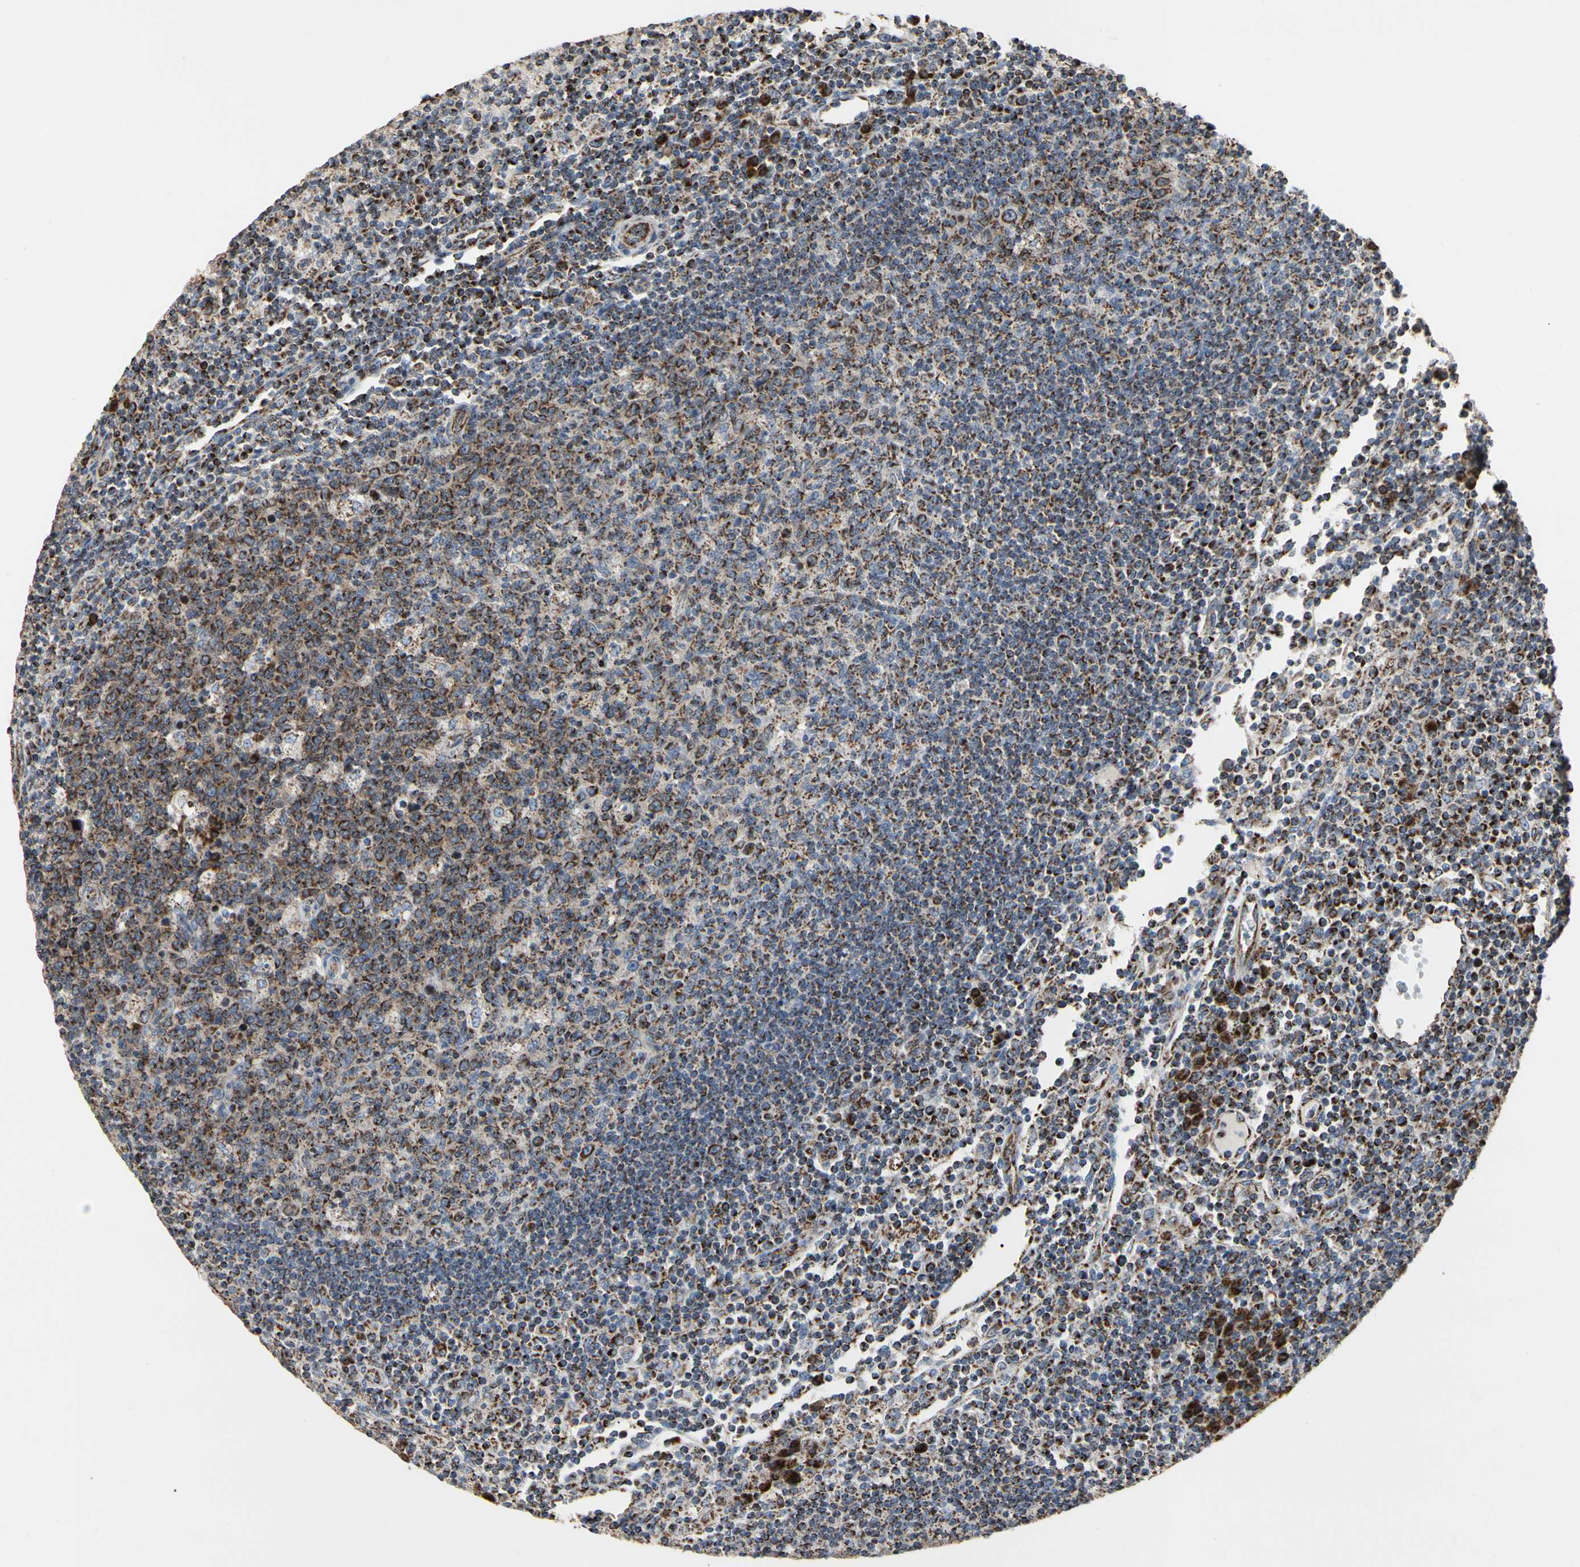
{"staining": {"intensity": "strong", "quantity": ">75%", "location": "cytoplasmic/membranous"}, "tissue": "lymph node", "cell_type": "Germinal center cells", "image_type": "normal", "snomed": [{"axis": "morphology", "description": "Normal tissue, NOS"}, {"axis": "morphology", "description": "Inflammation, NOS"}, {"axis": "topography", "description": "Lymph node"}], "caption": "An IHC photomicrograph of normal tissue is shown. Protein staining in brown shows strong cytoplasmic/membranous positivity in lymph node within germinal center cells.", "gene": "TUBA1A", "patient": {"sex": "male", "age": 55}}